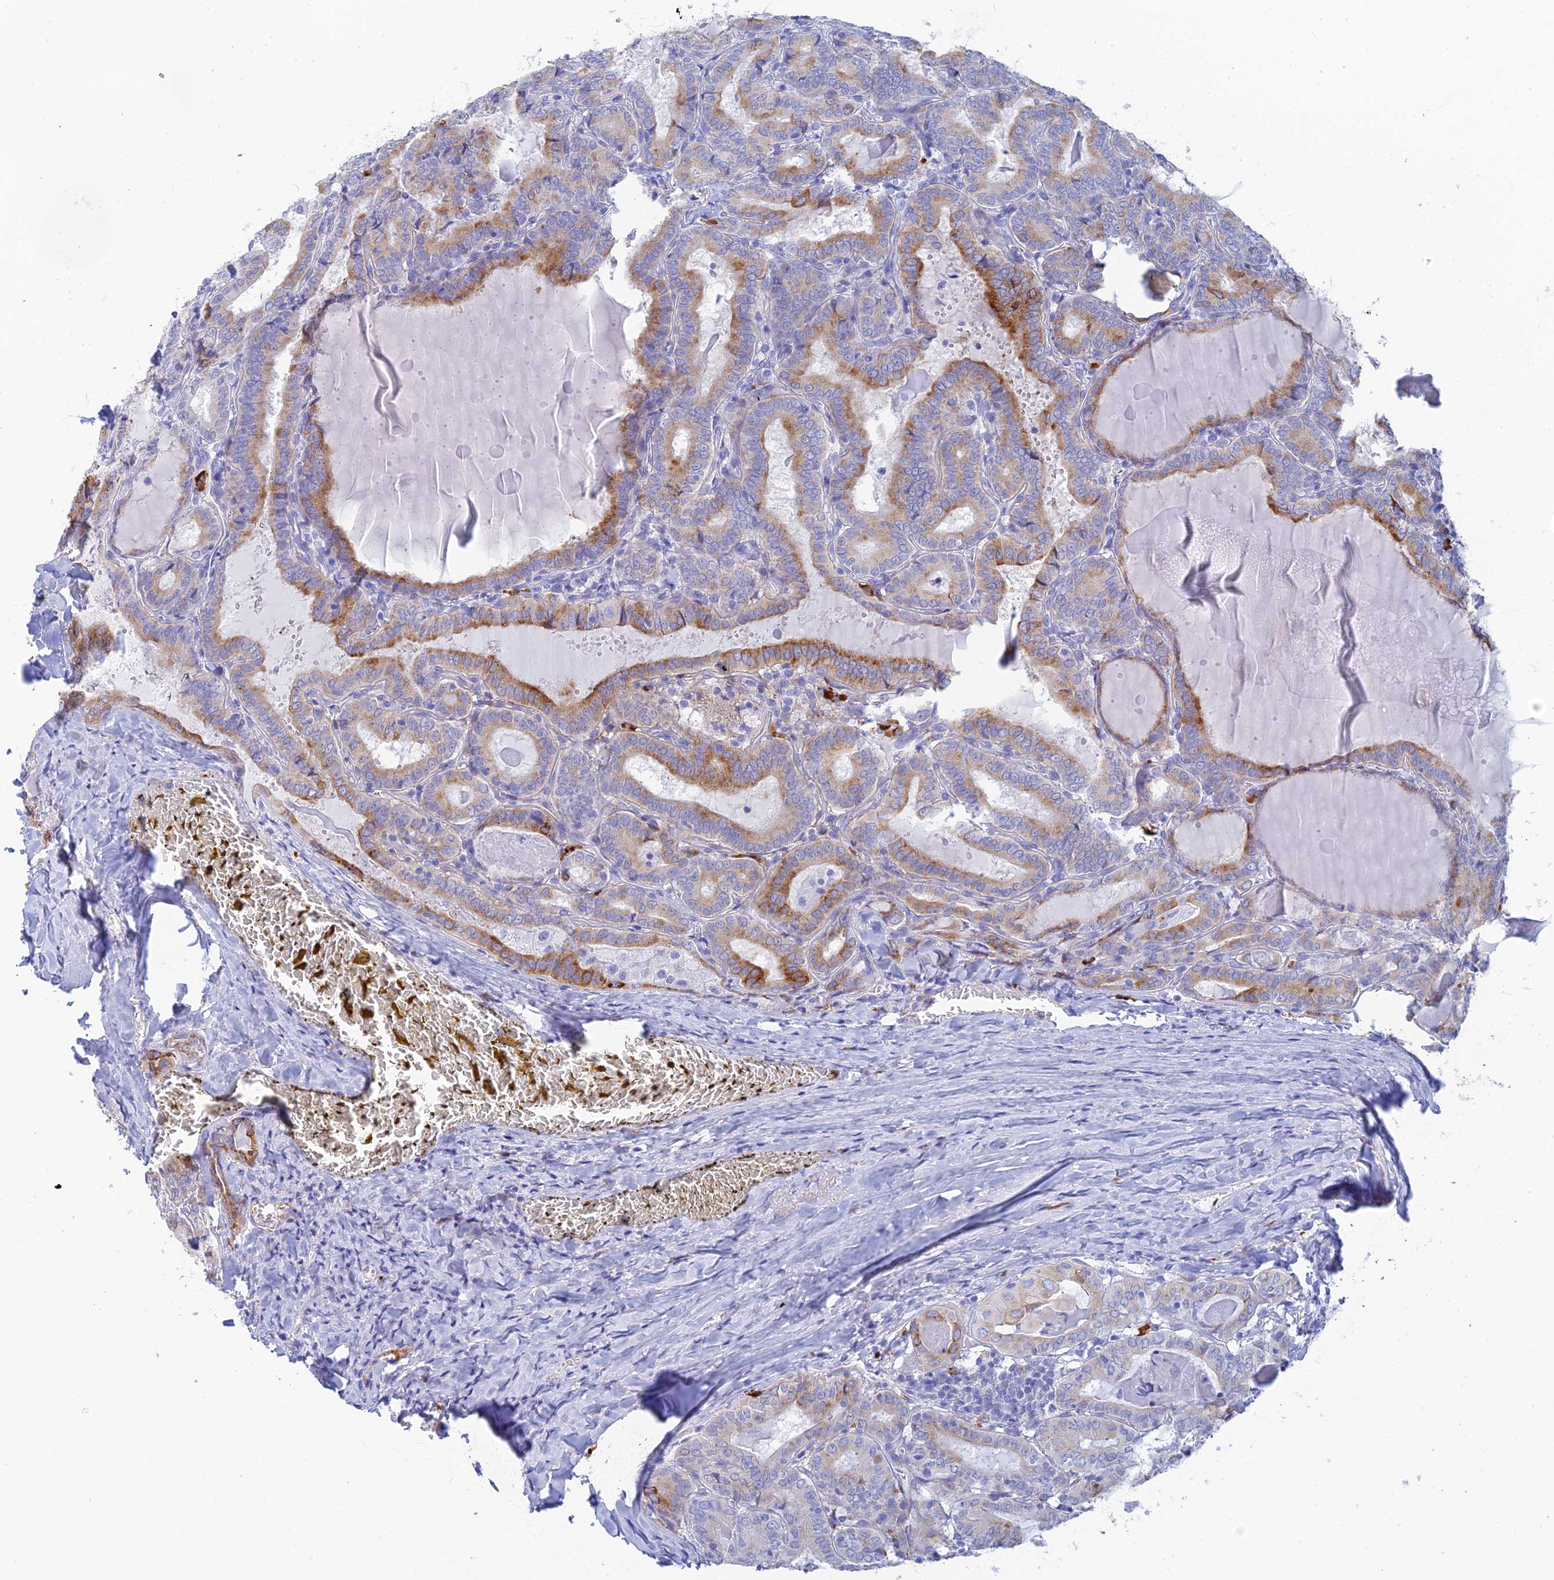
{"staining": {"intensity": "moderate", "quantity": "25%-75%", "location": "cytoplasmic/membranous"}, "tissue": "thyroid cancer", "cell_type": "Tumor cells", "image_type": "cancer", "snomed": [{"axis": "morphology", "description": "Papillary adenocarcinoma, NOS"}, {"axis": "topography", "description": "Thyroid gland"}], "caption": "This is an image of immunohistochemistry staining of thyroid cancer (papillary adenocarcinoma), which shows moderate staining in the cytoplasmic/membranous of tumor cells.", "gene": "CEP152", "patient": {"sex": "female", "age": 72}}